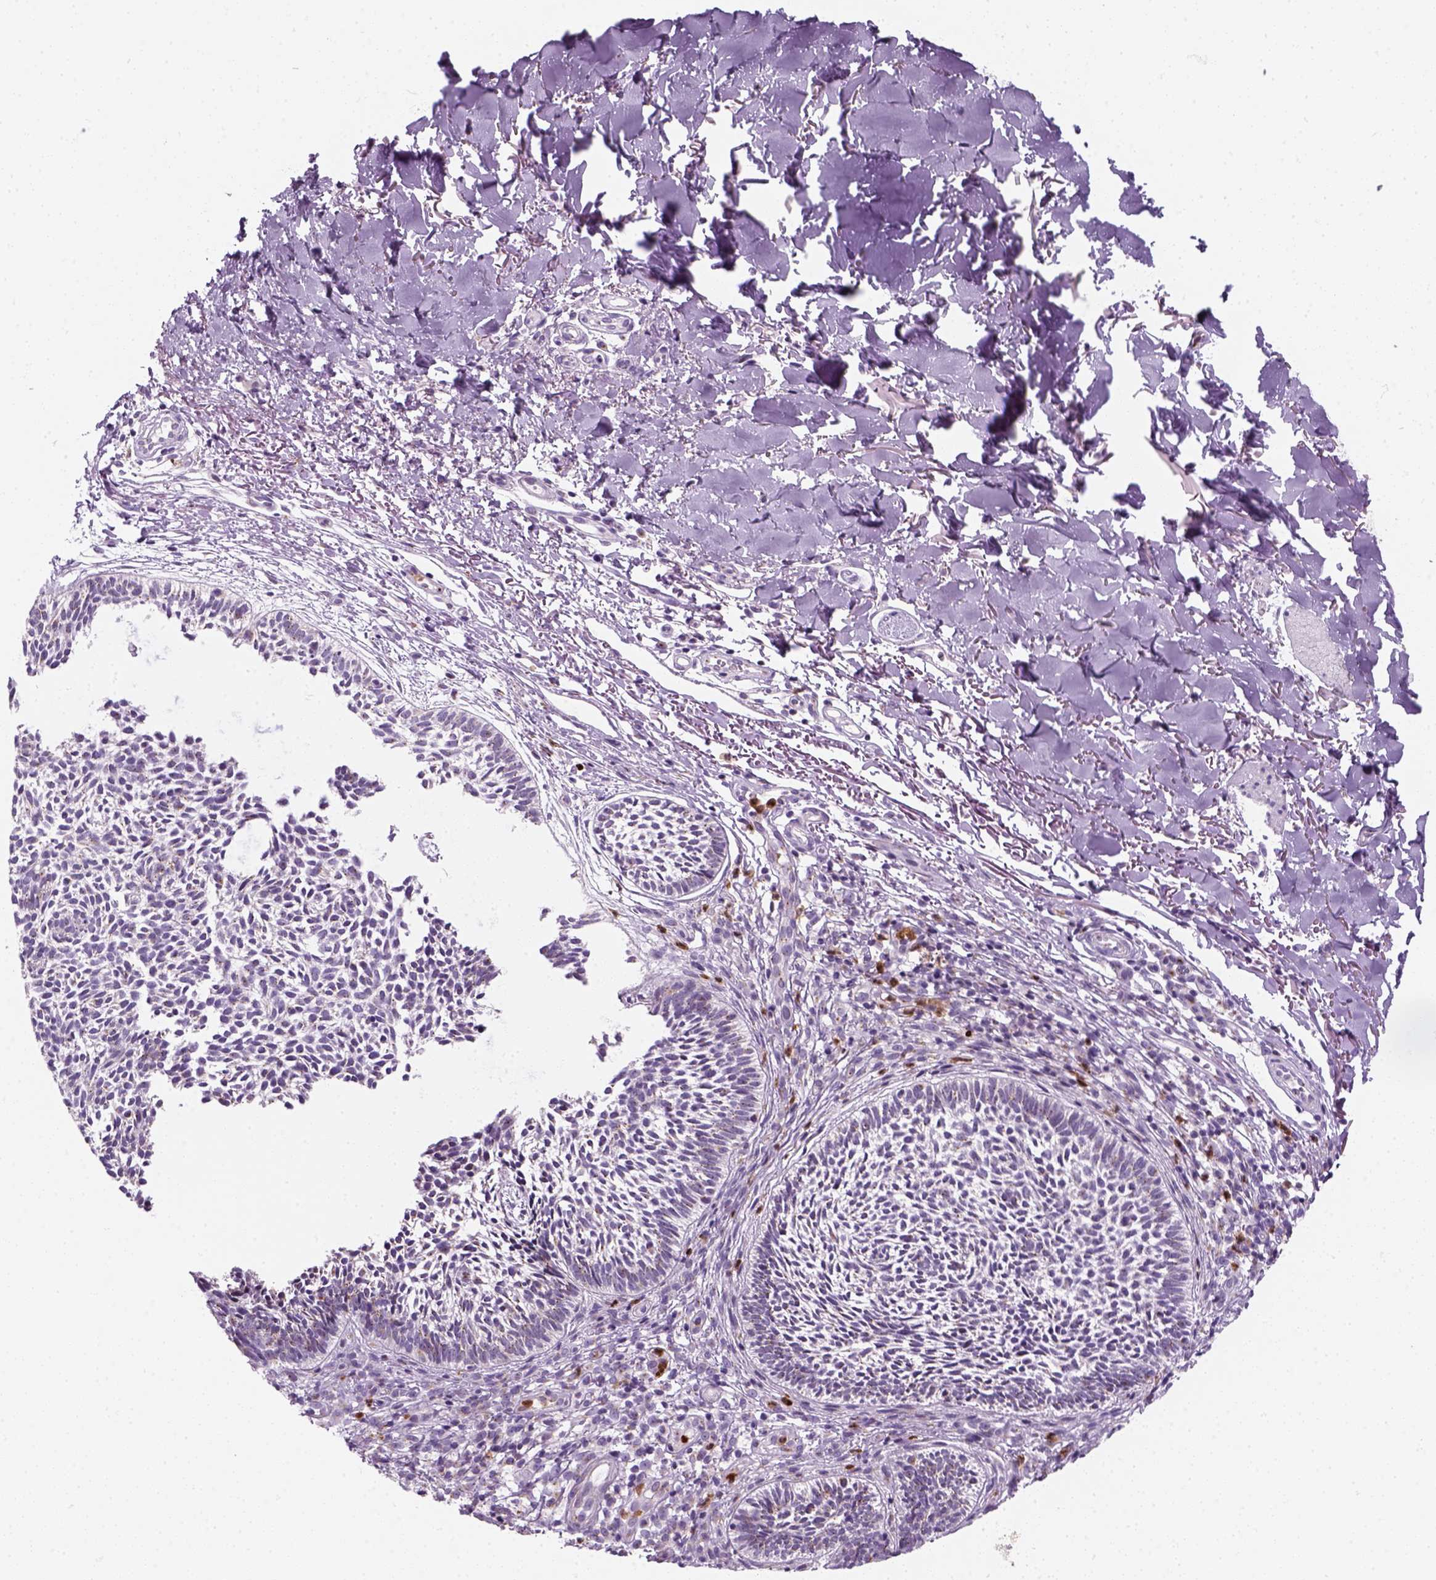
{"staining": {"intensity": "negative", "quantity": "none", "location": "none"}, "tissue": "skin cancer", "cell_type": "Tumor cells", "image_type": "cancer", "snomed": [{"axis": "morphology", "description": "Basal cell carcinoma"}, {"axis": "topography", "description": "Skin"}], "caption": "An IHC photomicrograph of skin cancer (basal cell carcinoma) is shown. There is no staining in tumor cells of skin cancer (basal cell carcinoma). (Brightfield microscopy of DAB immunohistochemistry (IHC) at high magnification).", "gene": "IL4", "patient": {"sex": "male", "age": 78}}